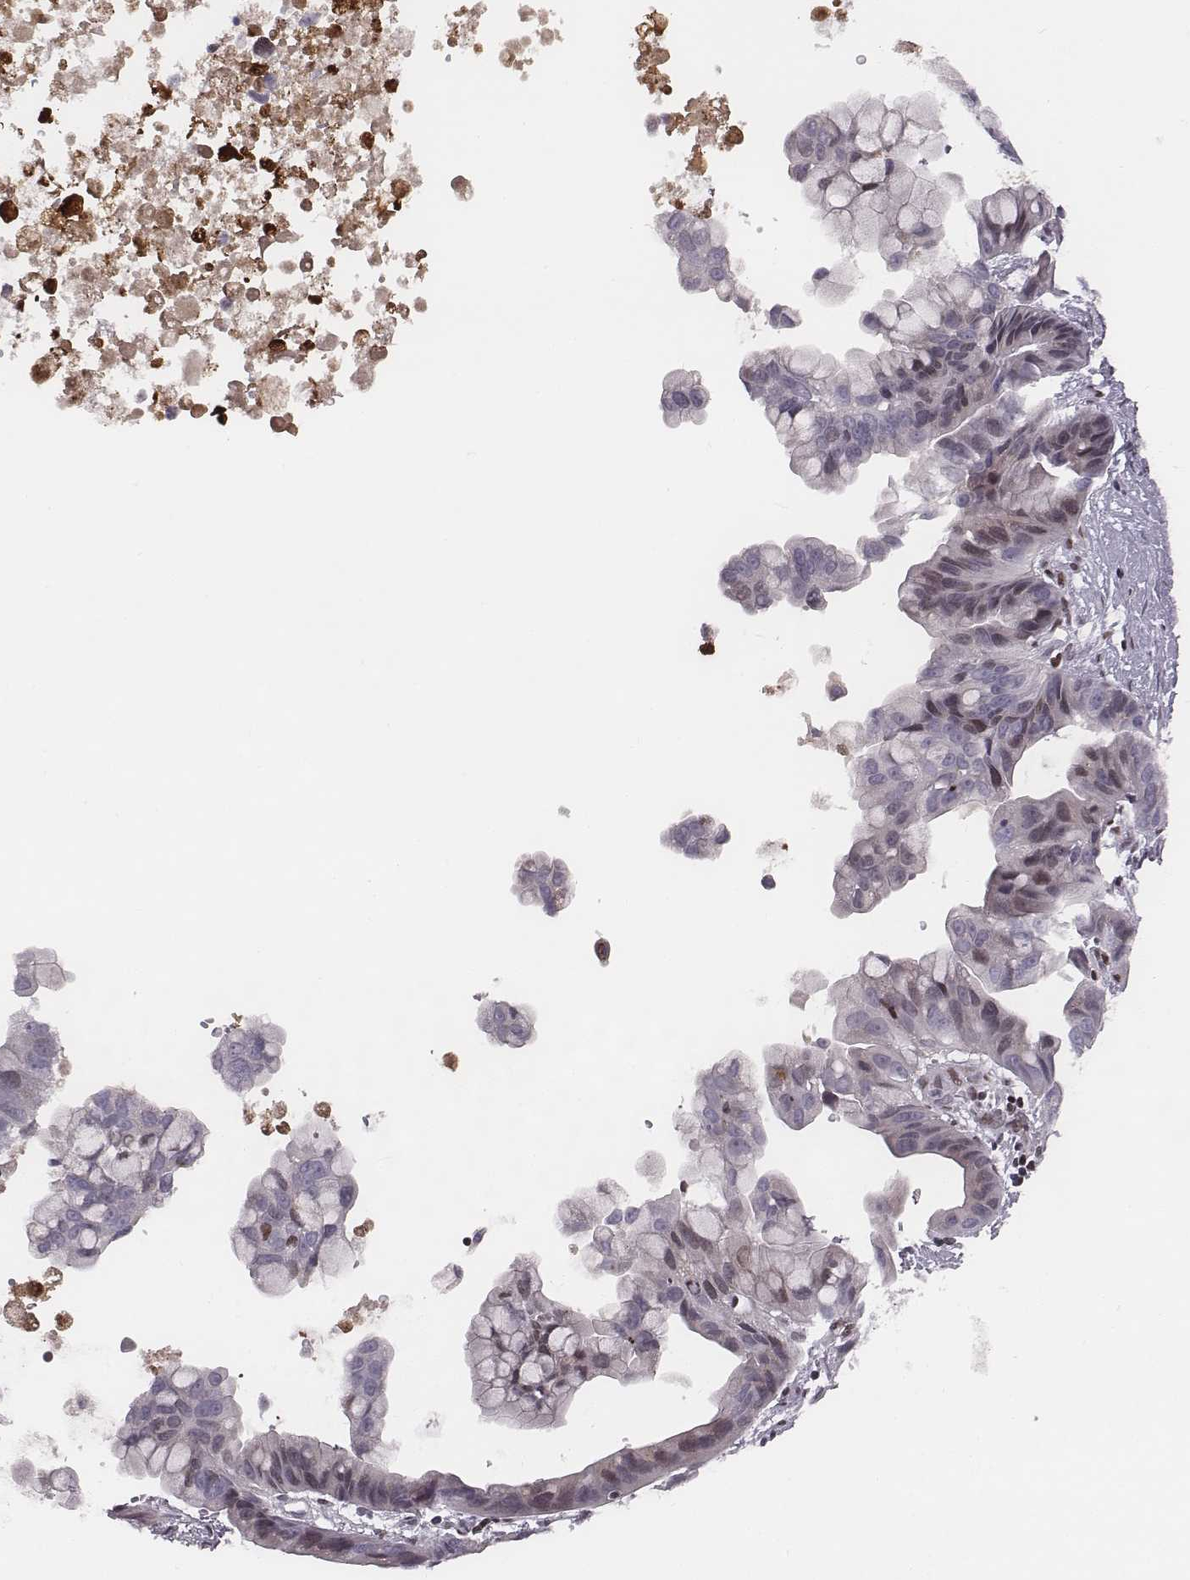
{"staining": {"intensity": "weak", "quantity": "<25%", "location": "nuclear"}, "tissue": "ovarian cancer", "cell_type": "Tumor cells", "image_type": "cancer", "snomed": [{"axis": "morphology", "description": "Cystadenocarcinoma, mucinous, NOS"}, {"axis": "topography", "description": "Ovary"}], "caption": "Tumor cells show no significant protein positivity in ovarian cancer.", "gene": "NDC1", "patient": {"sex": "female", "age": 76}}